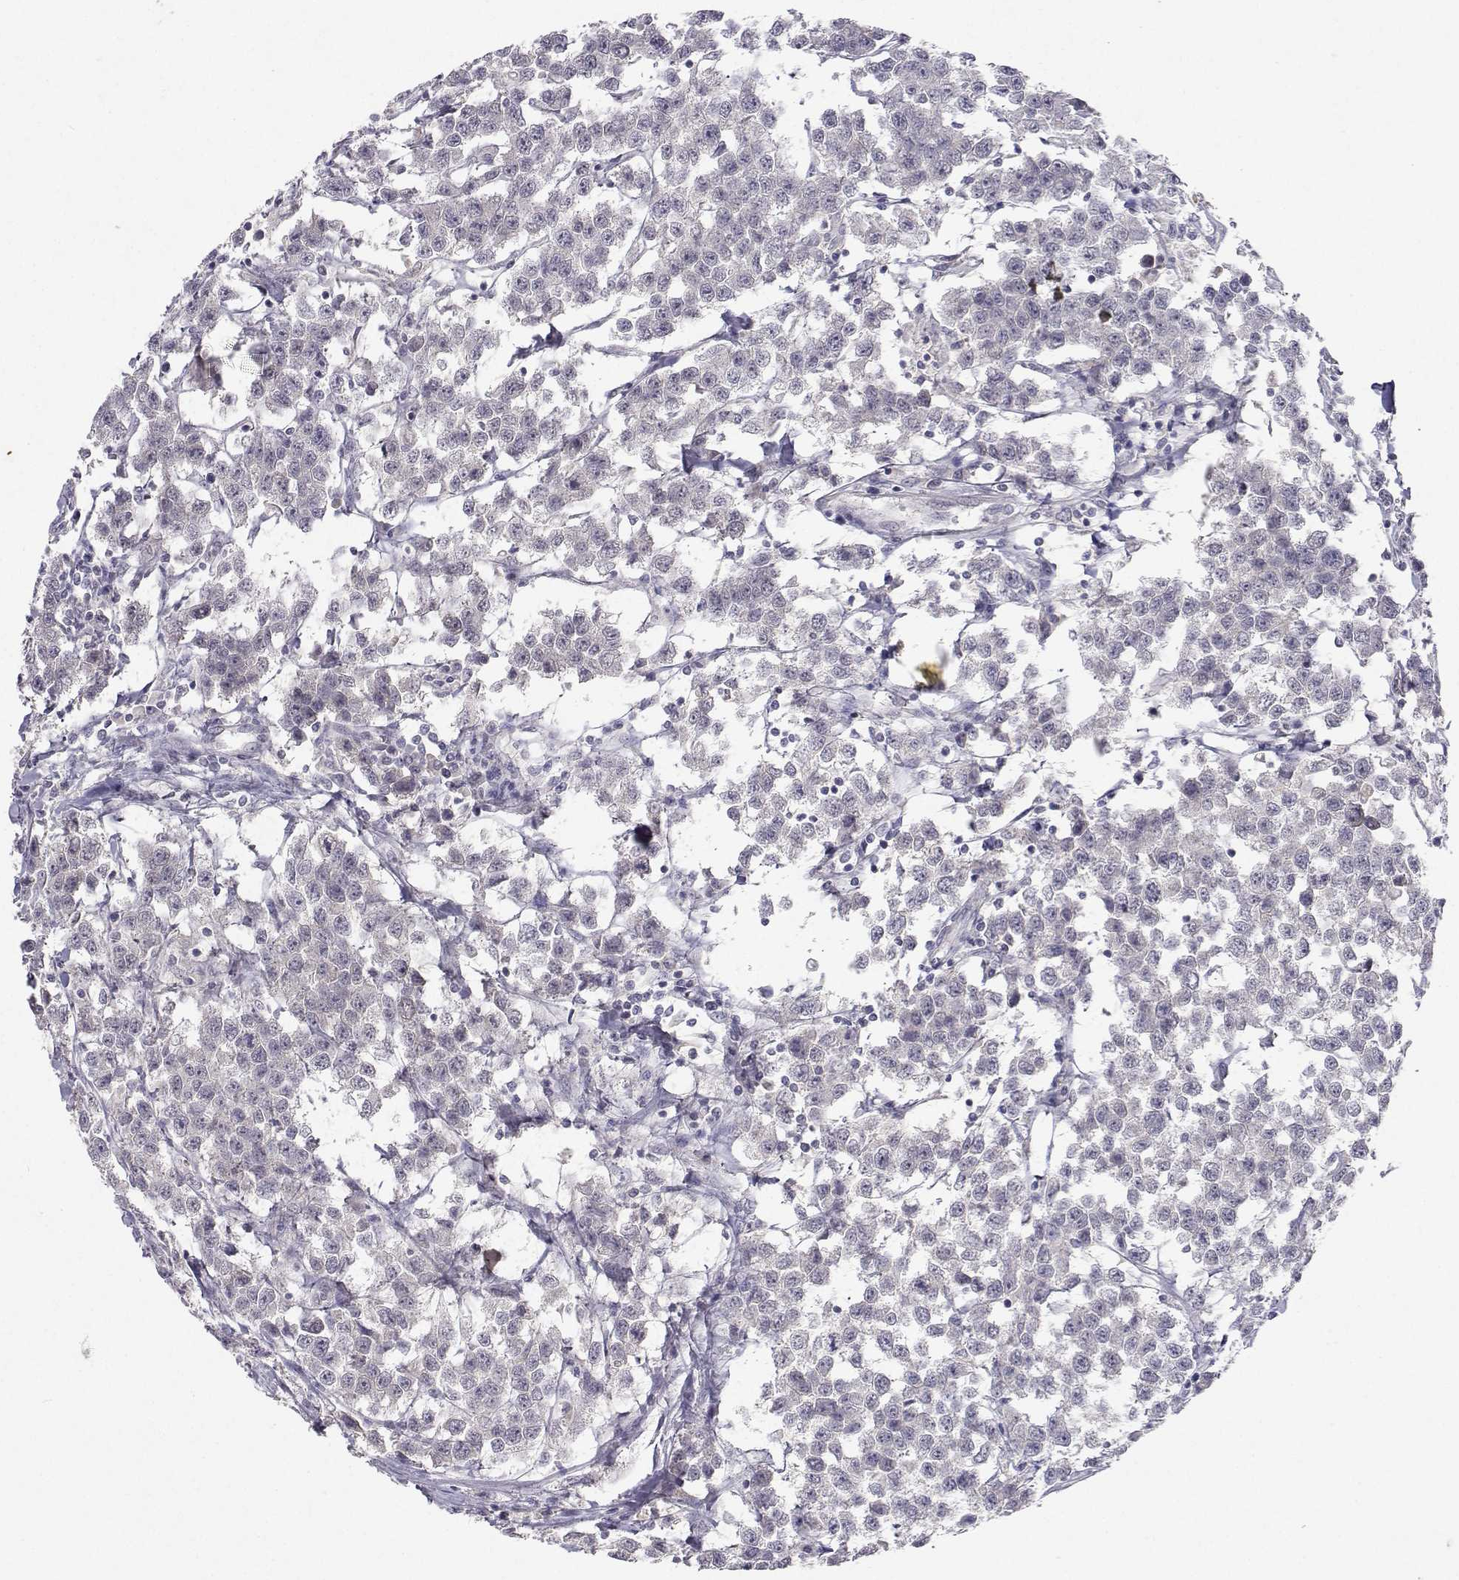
{"staining": {"intensity": "negative", "quantity": "none", "location": "none"}, "tissue": "testis cancer", "cell_type": "Tumor cells", "image_type": "cancer", "snomed": [{"axis": "morphology", "description": "Seminoma, NOS"}, {"axis": "topography", "description": "Testis"}], "caption": "Tumor cells are negative for protein expression in human seminoma (testis).", "gene": "SLC6A3", "patient": {"sex": "male", "age": 59}}